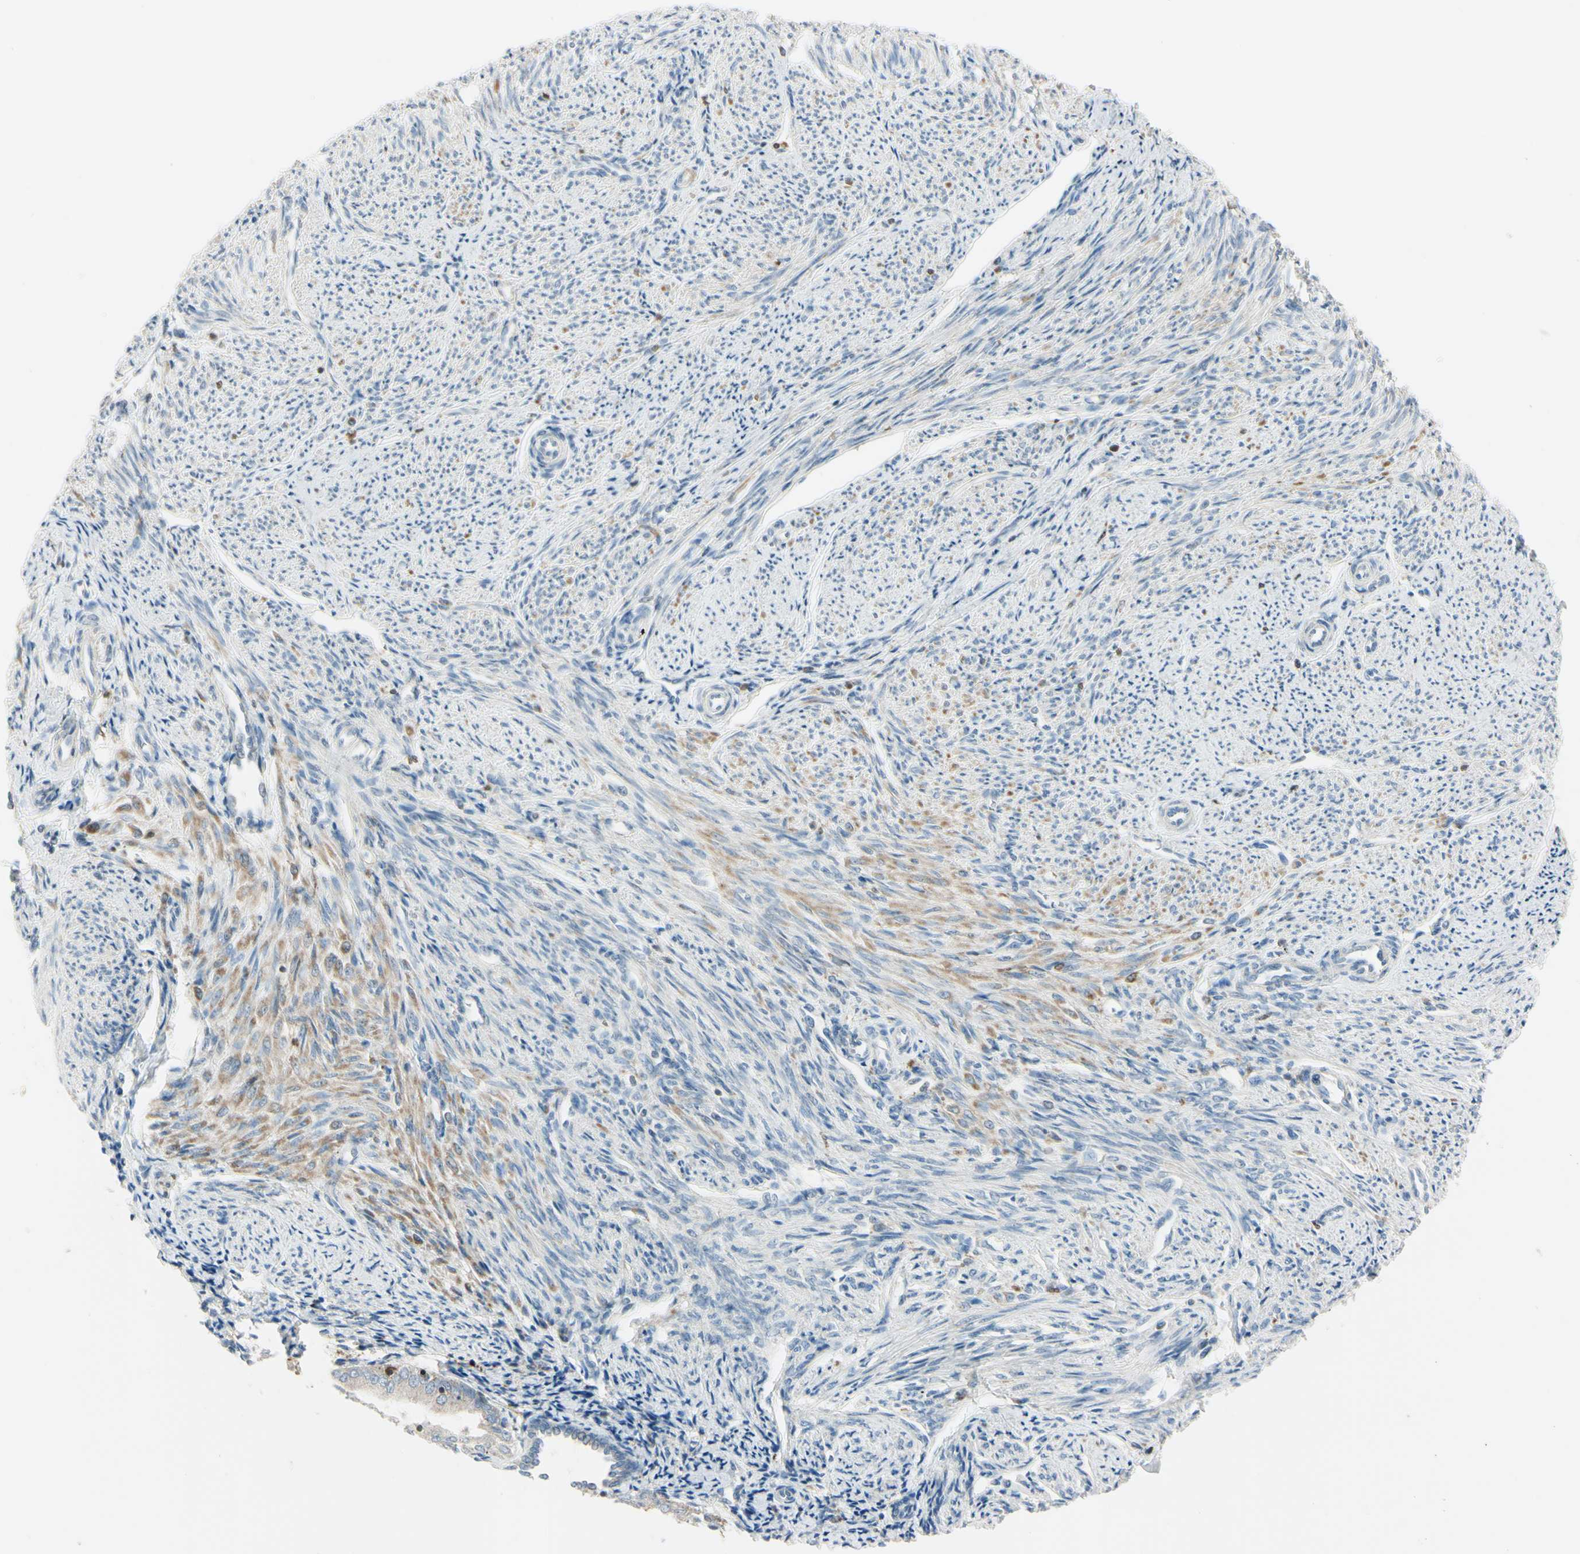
{"staining": {"intensity": "weak", "quantity": "25%-75%", "location": "cytoplasmic/membranous"}, "tissue": "smooth muscle", "cell_type": "Smooth muscle cells", "image_type": "normal", "snomed": [{"axis": "morphology", "description": "Normal tissue, NOS"}, {"axis": "topography", "description": "Smooth muscle"}], "caption": "DAB immunohistochemical staining of benign human smooth muscle displays weak cytoplasmic/membranous protein positivity in approximately 25%-75% of smooth muscle cells. The staining is performed using DAB (3,3'-diaminobenzidine) brown chromogen to label protein expression. The nuclei are counter-stained blue using hematoxylin.", "gene": "CYRIB", "patient": {"sex": "female", "age": 65}}